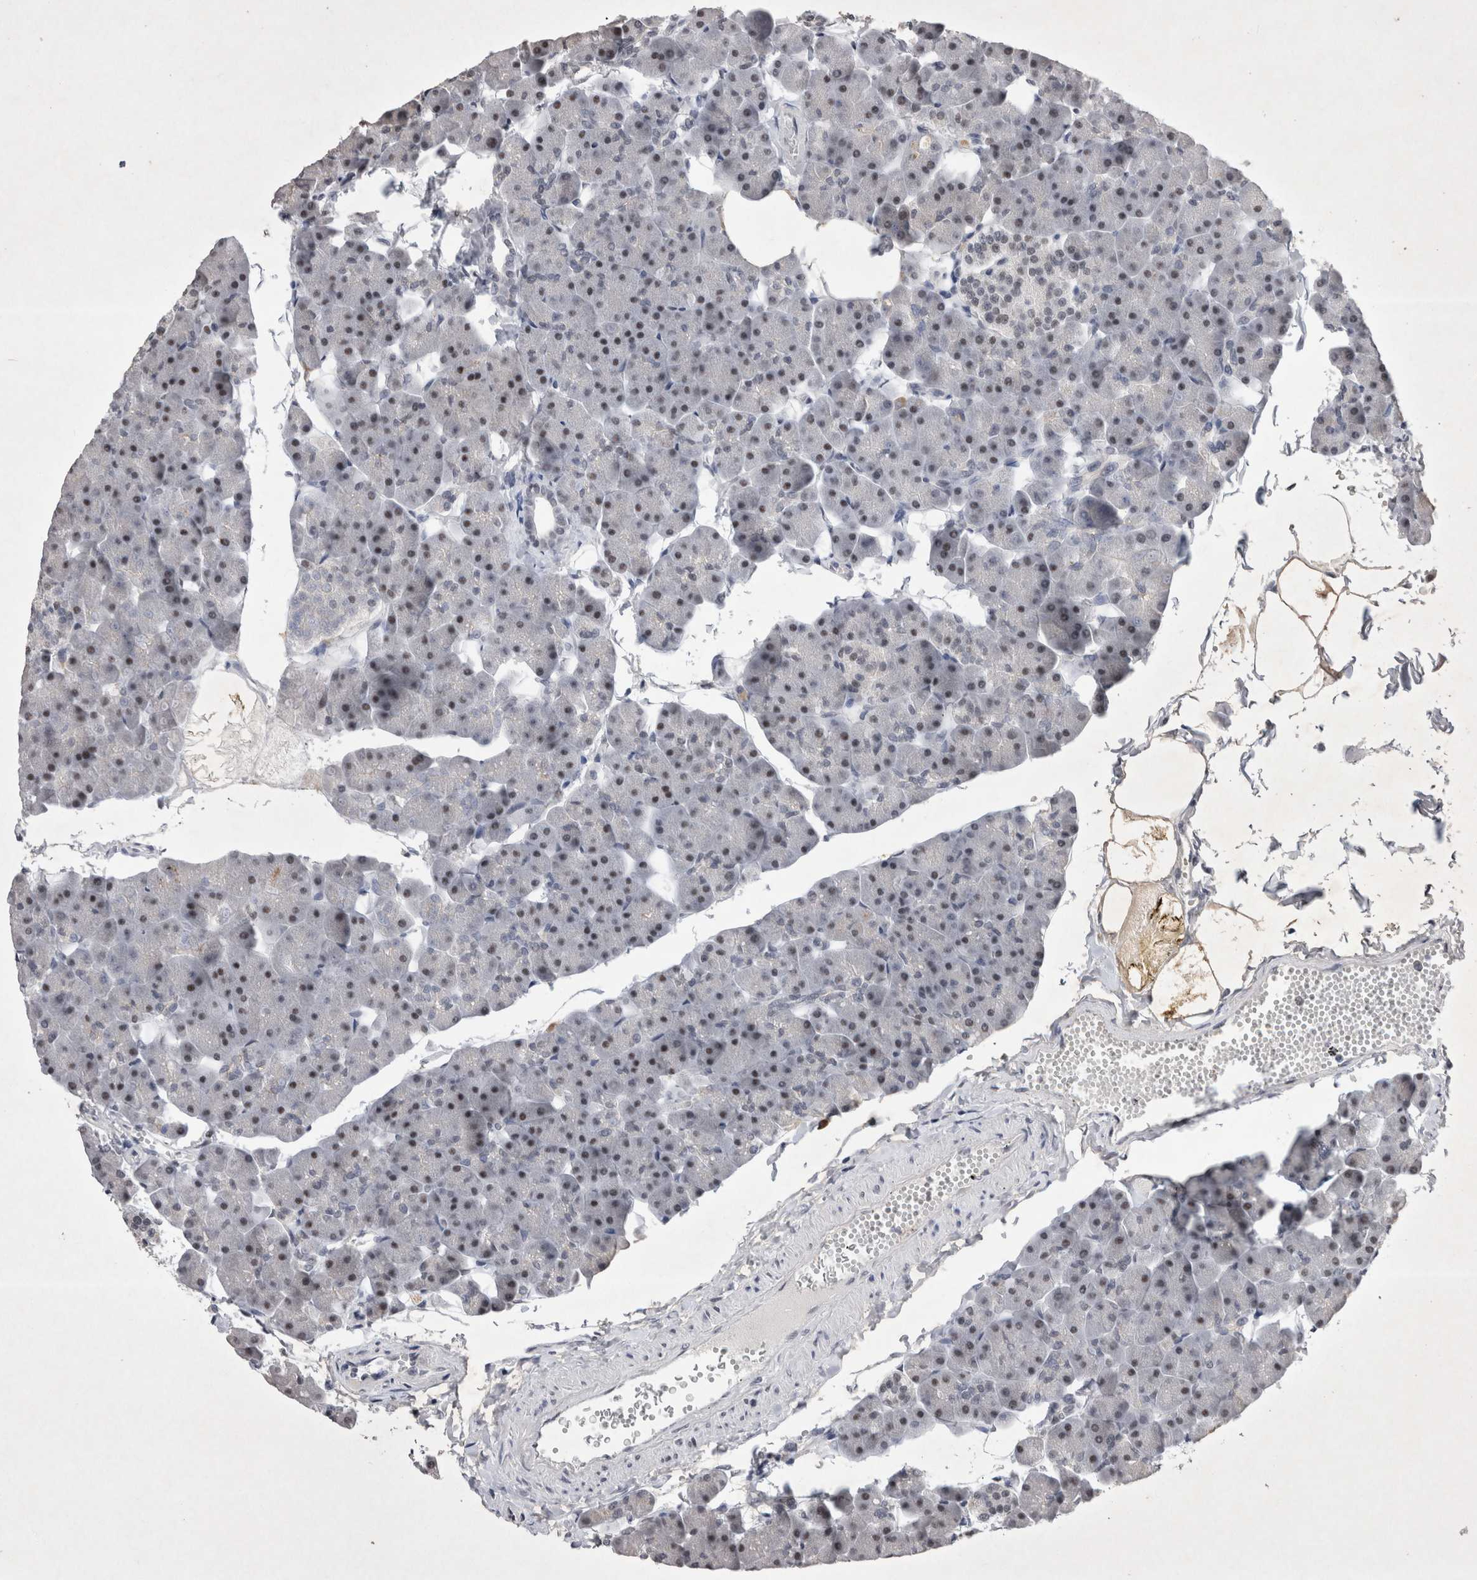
{"staining": {"intensity": "weak", "quantity": "25%-75%", "location": "nuclear"}, "tissue": "pancreas", "cell_type": "Exocrine glandular cells", "image_type": "normal", "snomed": [{"axis": "morphology", "description": "Normal tissue, NOS"}, {"axis": "topography", "description": "Pancreas"}], "caption": "Protein expression analysis of benign pancreas demonstrates weak nuclear positivity in approximately 25%-75% of exocrine glandular cells.", "gene": "RBM6", "patient": {"sex": "male", "age": 35}}